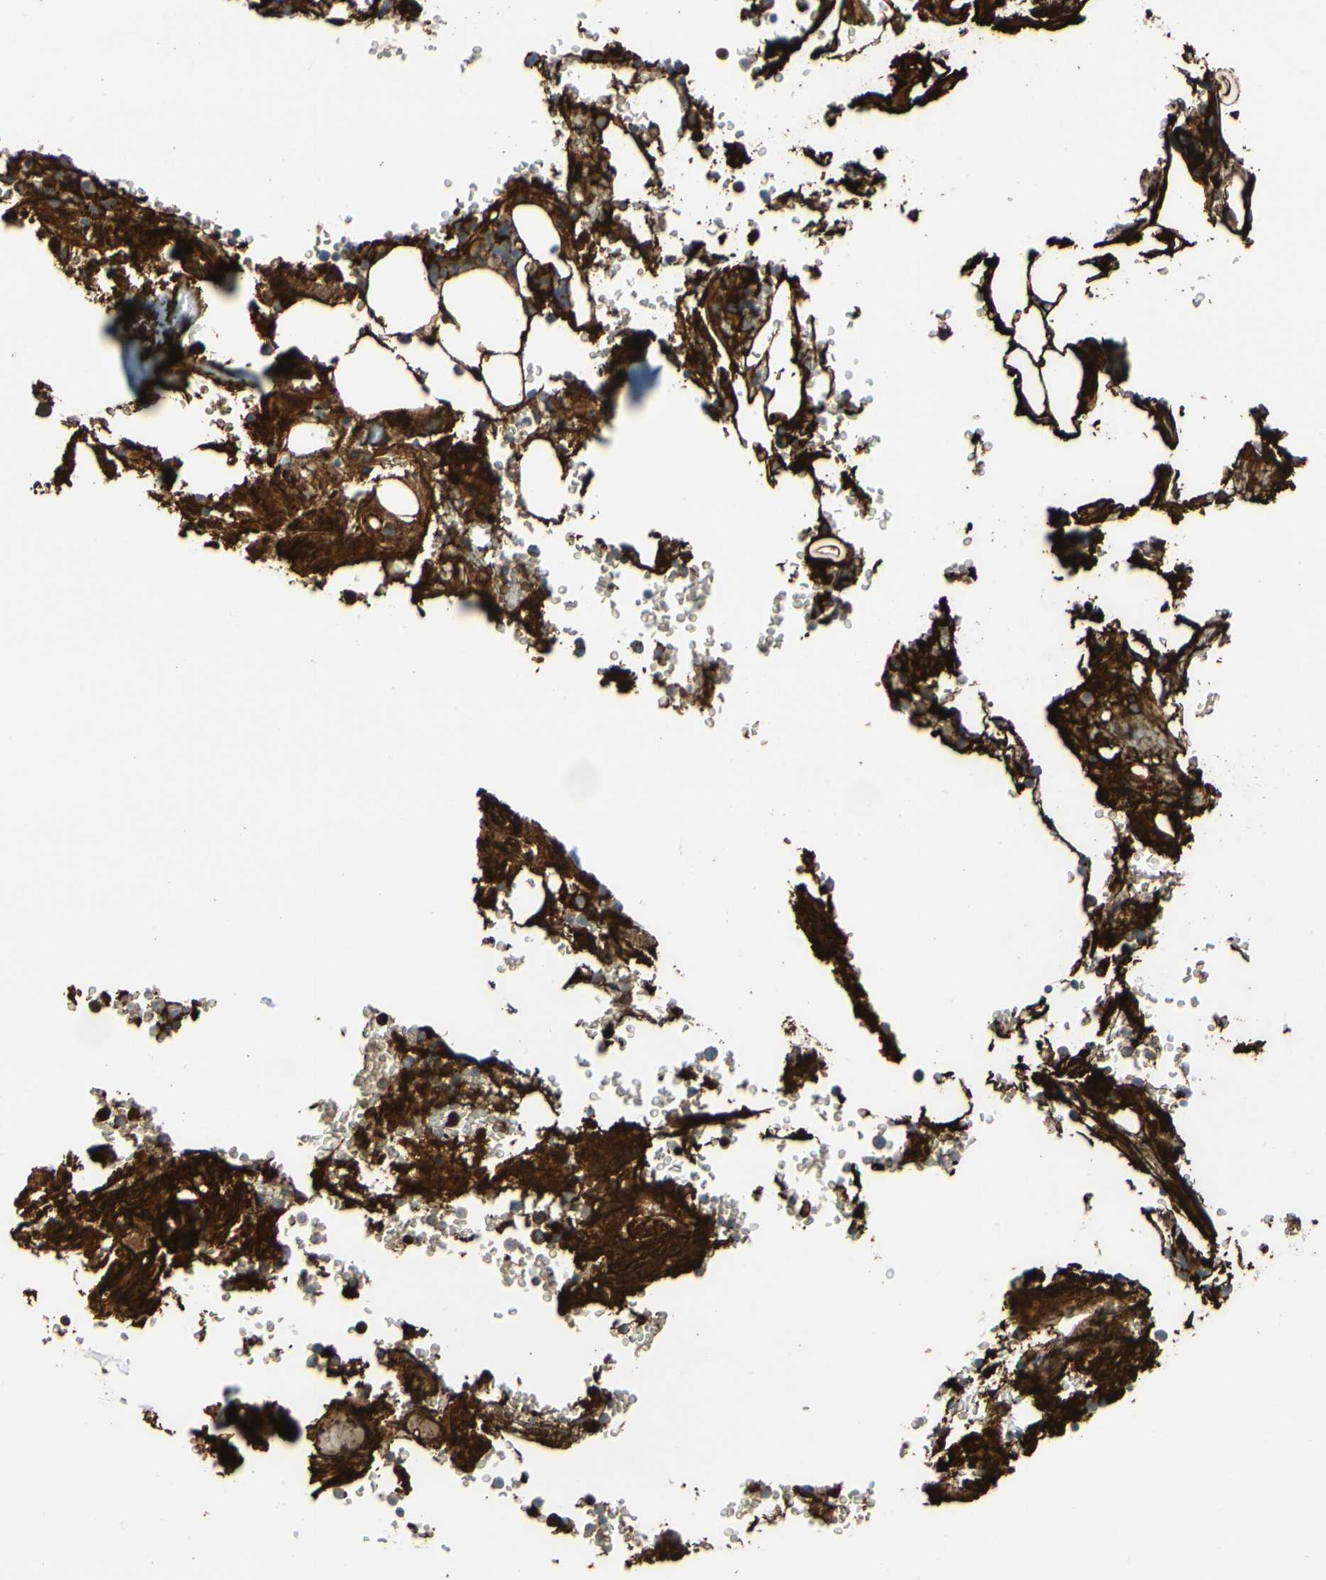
{"staining": {"intensity": "negative", "quantity": "none", "location": "none"}, "tissue": "bone marrow", "cell_type": "Hematopoietic cells", "image_type": "normal", "snomed": [{"axis": "morphology", "description": "Normal tissue, NOS"}, {"axis": "topography", "description": "Bone marrow"}], "caption": "The image shows no significant expression in hematopoietic cells of bone marrow. Brightfield microscopy of immunohistochemistry stained with DAB (brown) and hematoxylin (blue), captured at high magnification.", "gene": "FGB", "patient": {"sex": "female", "age": 73}}